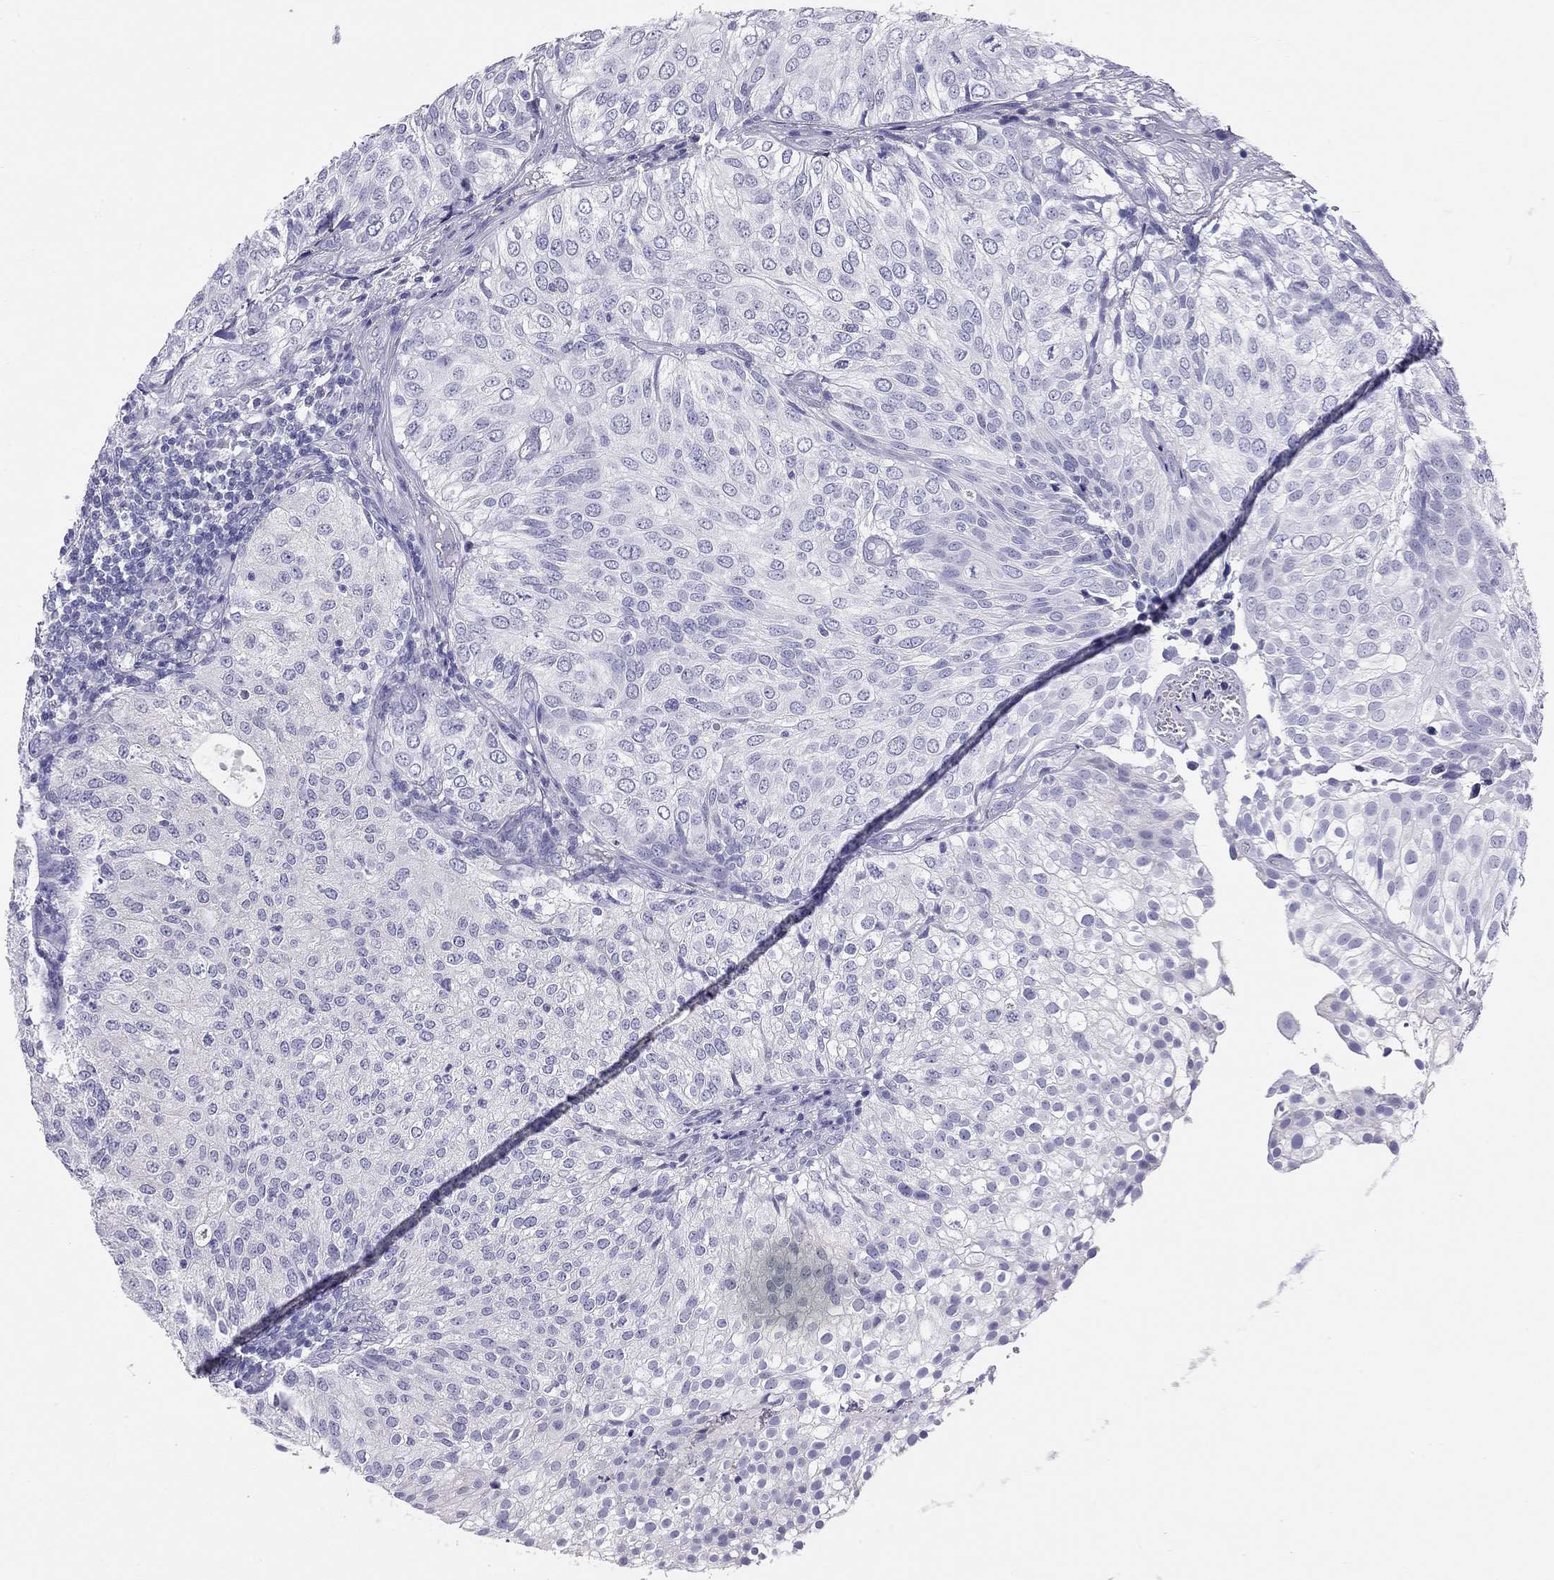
{"staining": {"intensity": "negative", "quantity": "none", "location": "none"}, "tissue": "urothelial cancer", "cell_type": "Tumor cells", "image_type": "cancer", "snomed": [{"axis": "morphology", "description": "Urothelial carcinoma, High grade"}, {"axis": "topography", "description": "Urinary bladder"}], "caption": "Tumor cells show no significant protein expression in urothelial carcinoma (high-grade).", "gene": "TRPM3", "patient": {"sex": "female", "age": 79}}